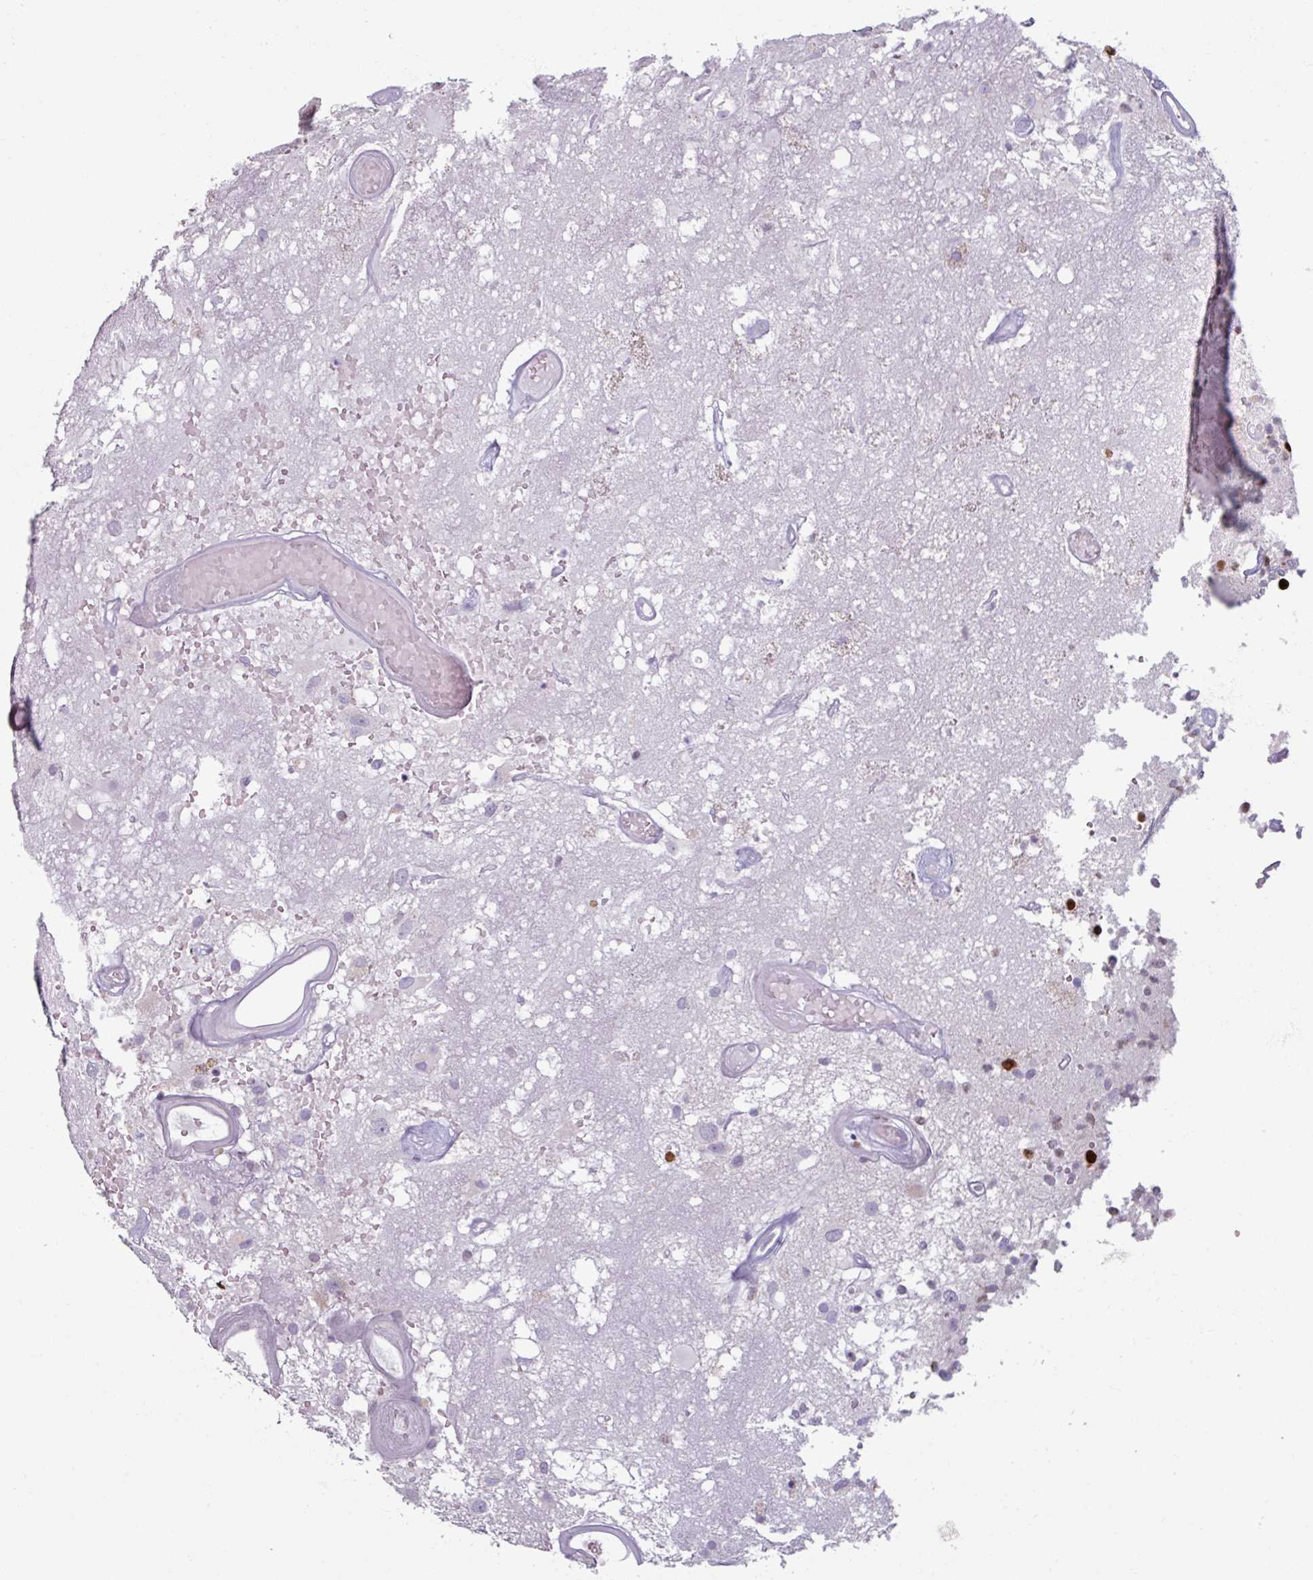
{"staining": {"intensity": "strong", "quantity": "<25%", "location": "nuclear"}, "tissue": "glioma", "cell_type": "Tumor cells", "image_type": "cancer", "snomed": [{"axis": "morphology", "description": "Glioma, malignant, High grade"}, {"axis": "morphology", "description": "Glioblastoma, NOS"}, {"axis": "topography", "description": "Brain"}], "caption": "Human glioma stained with a protein marker shows strong staining in tumor cells.", "gene": "ATAD2", "patient": {"sex": "male", "age": 60}}